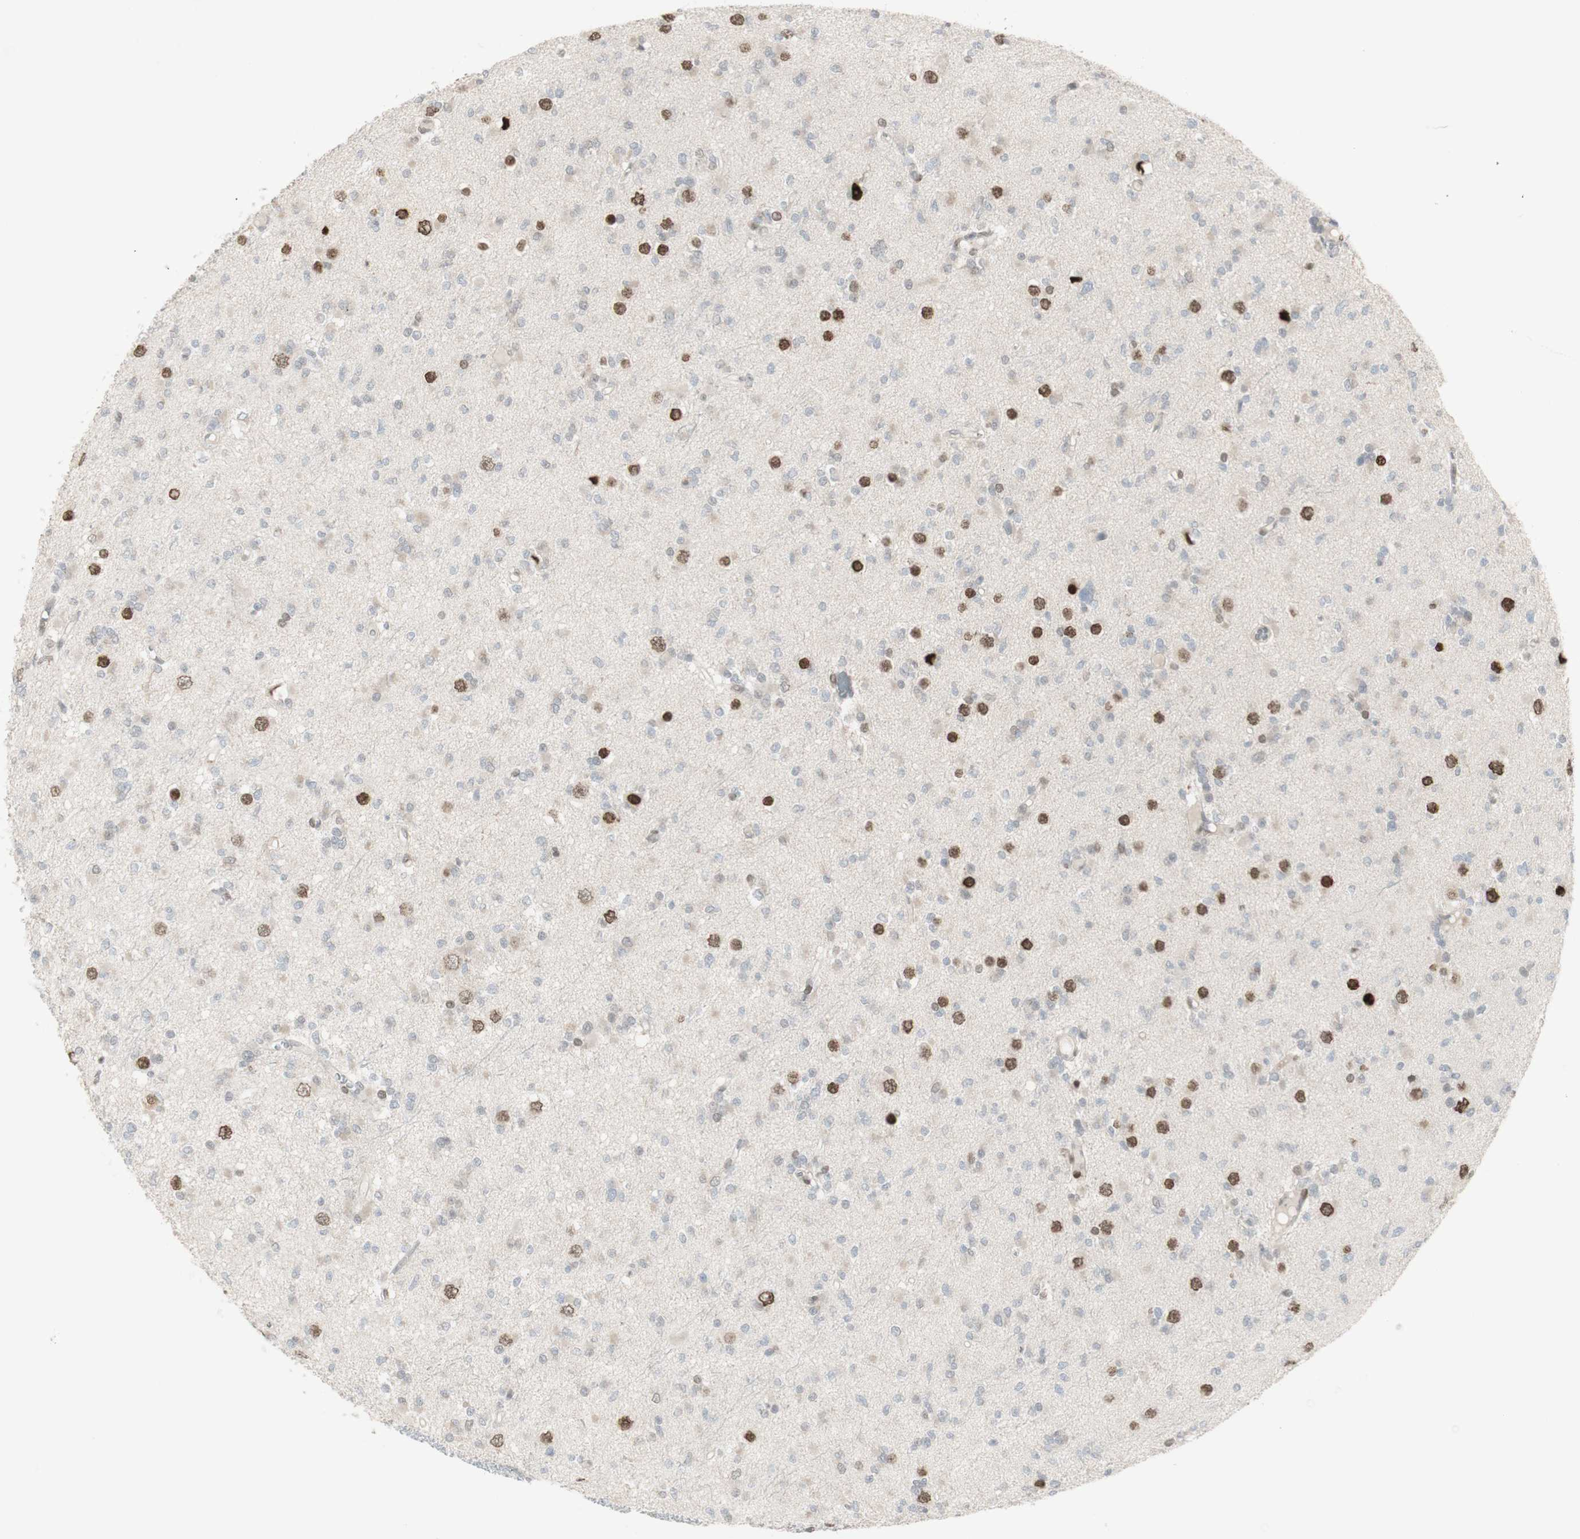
{"staining": {"intensity": "strong", "quantity": "25%-75%", "location": "nuclear"}, "tissue": "glioma", "cell_type": "Tumor cells", "image_type": "cancer", "snomed": [{"axis": "morphology", "description": "Glioma, malignant, Low grade"}, {"axis": "topography", "description": "Brain"}], "caption": "Strong nuclear staining is seen in approximately 25%-75% of tumor cells in glioma.", "gene": "C1orf116", "patient": {"sex": "female", "age": 22}}